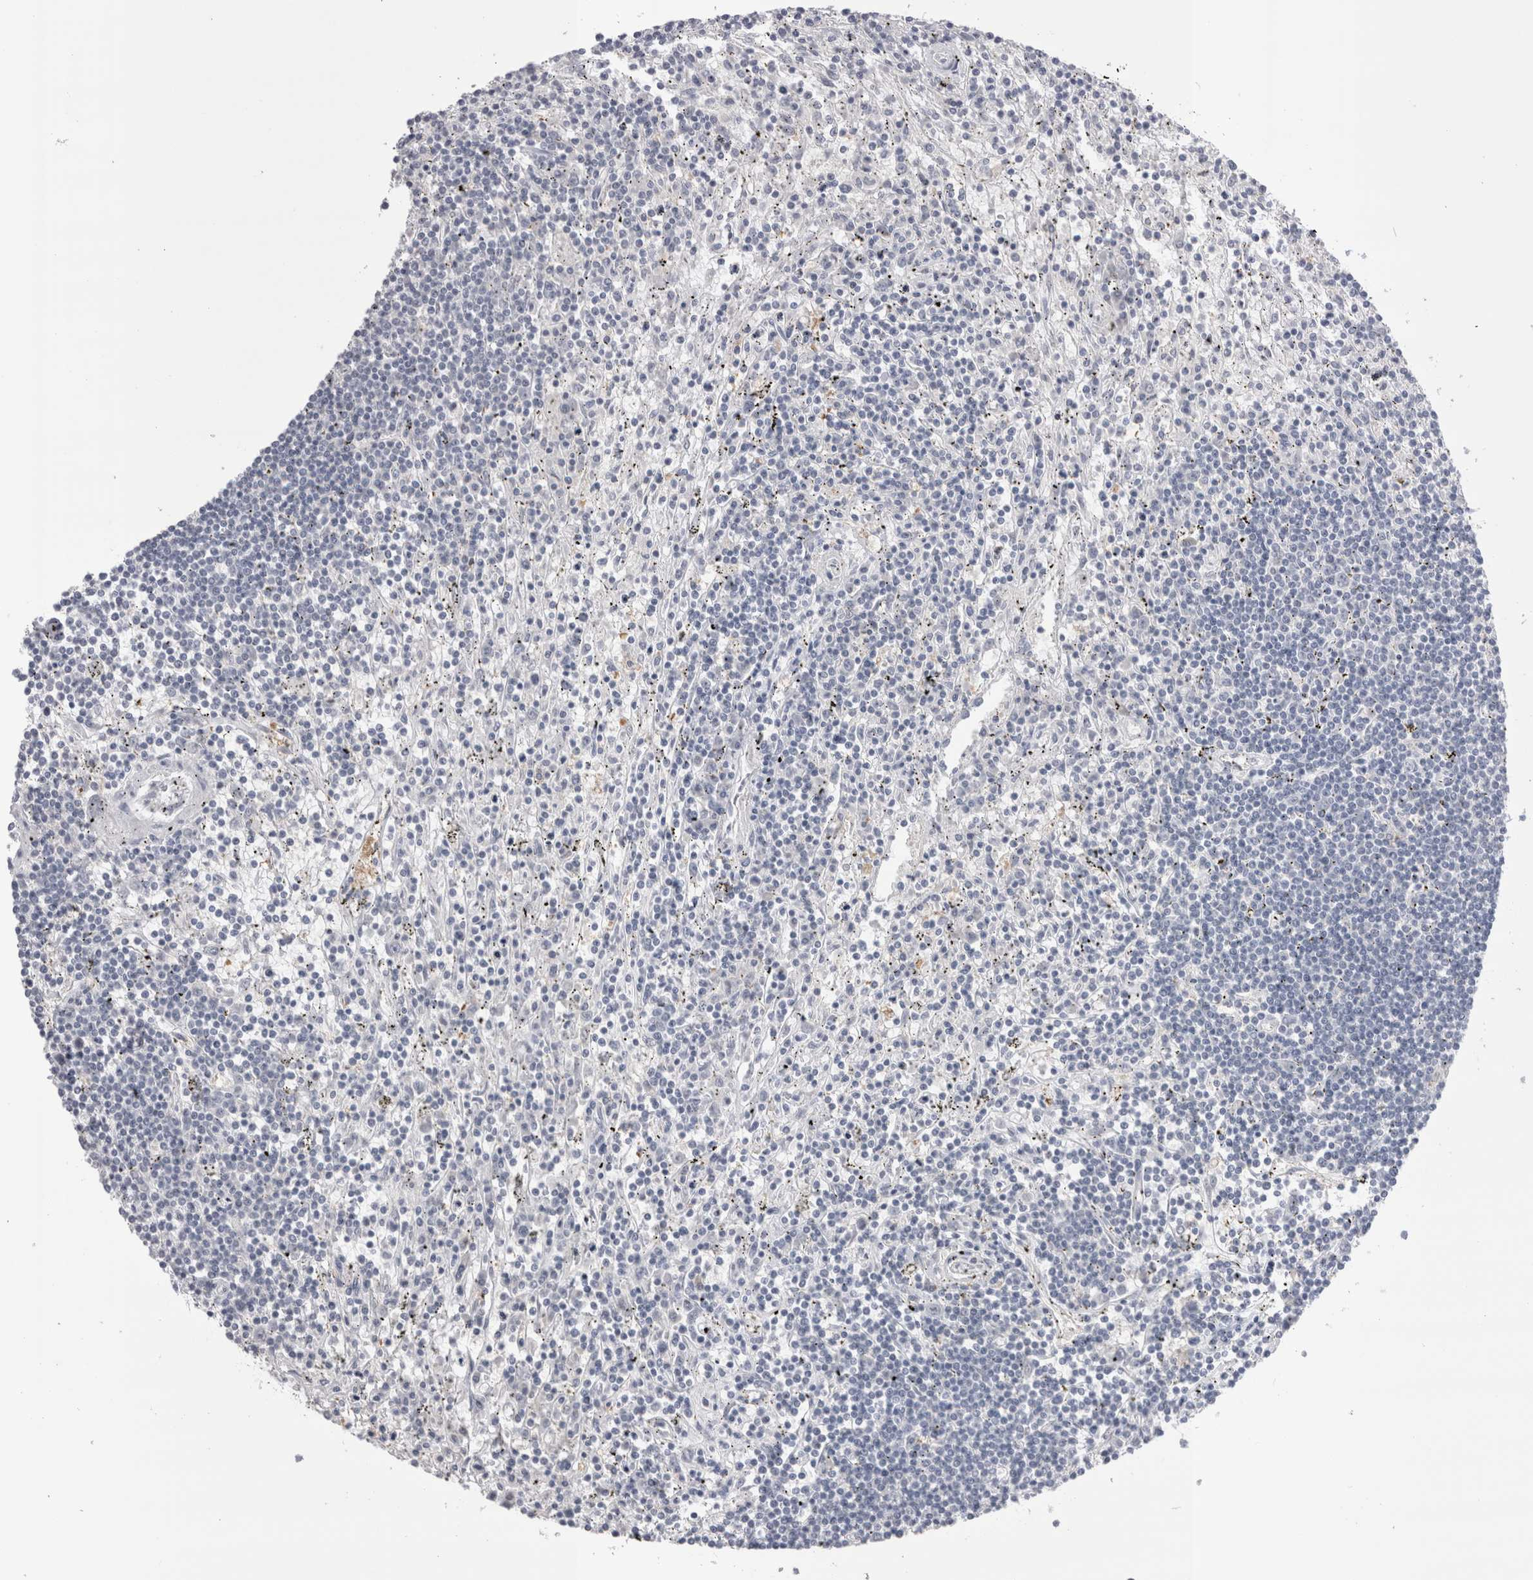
{"staining": {"intensity": "negative", "quantity": "none", "location": "none"}, "tissue": "lymphoma", "cell_type": "Tumor cells", "image_type": "cancer", "snomed": [{"axis": "morphology", "description": "Malignant lymphoma, non-Hodgkin's type, Low grade"}, {"axis": "topography", "description": "Spleen"}], "caption": "IHC photomicrograph of neoplastic tissue: human lymphoma stained with DAB (3,3'-diaminobenzidine) reveals no significant protein staining in tumor cells. The staining is performed using DAB (3,3'-diaminobenzidine) brown chromogen with nuclei counter-stained in using hematoxylin.", "gene": "SUCNR1", "patient": {"sex": "male", "age": 76}}